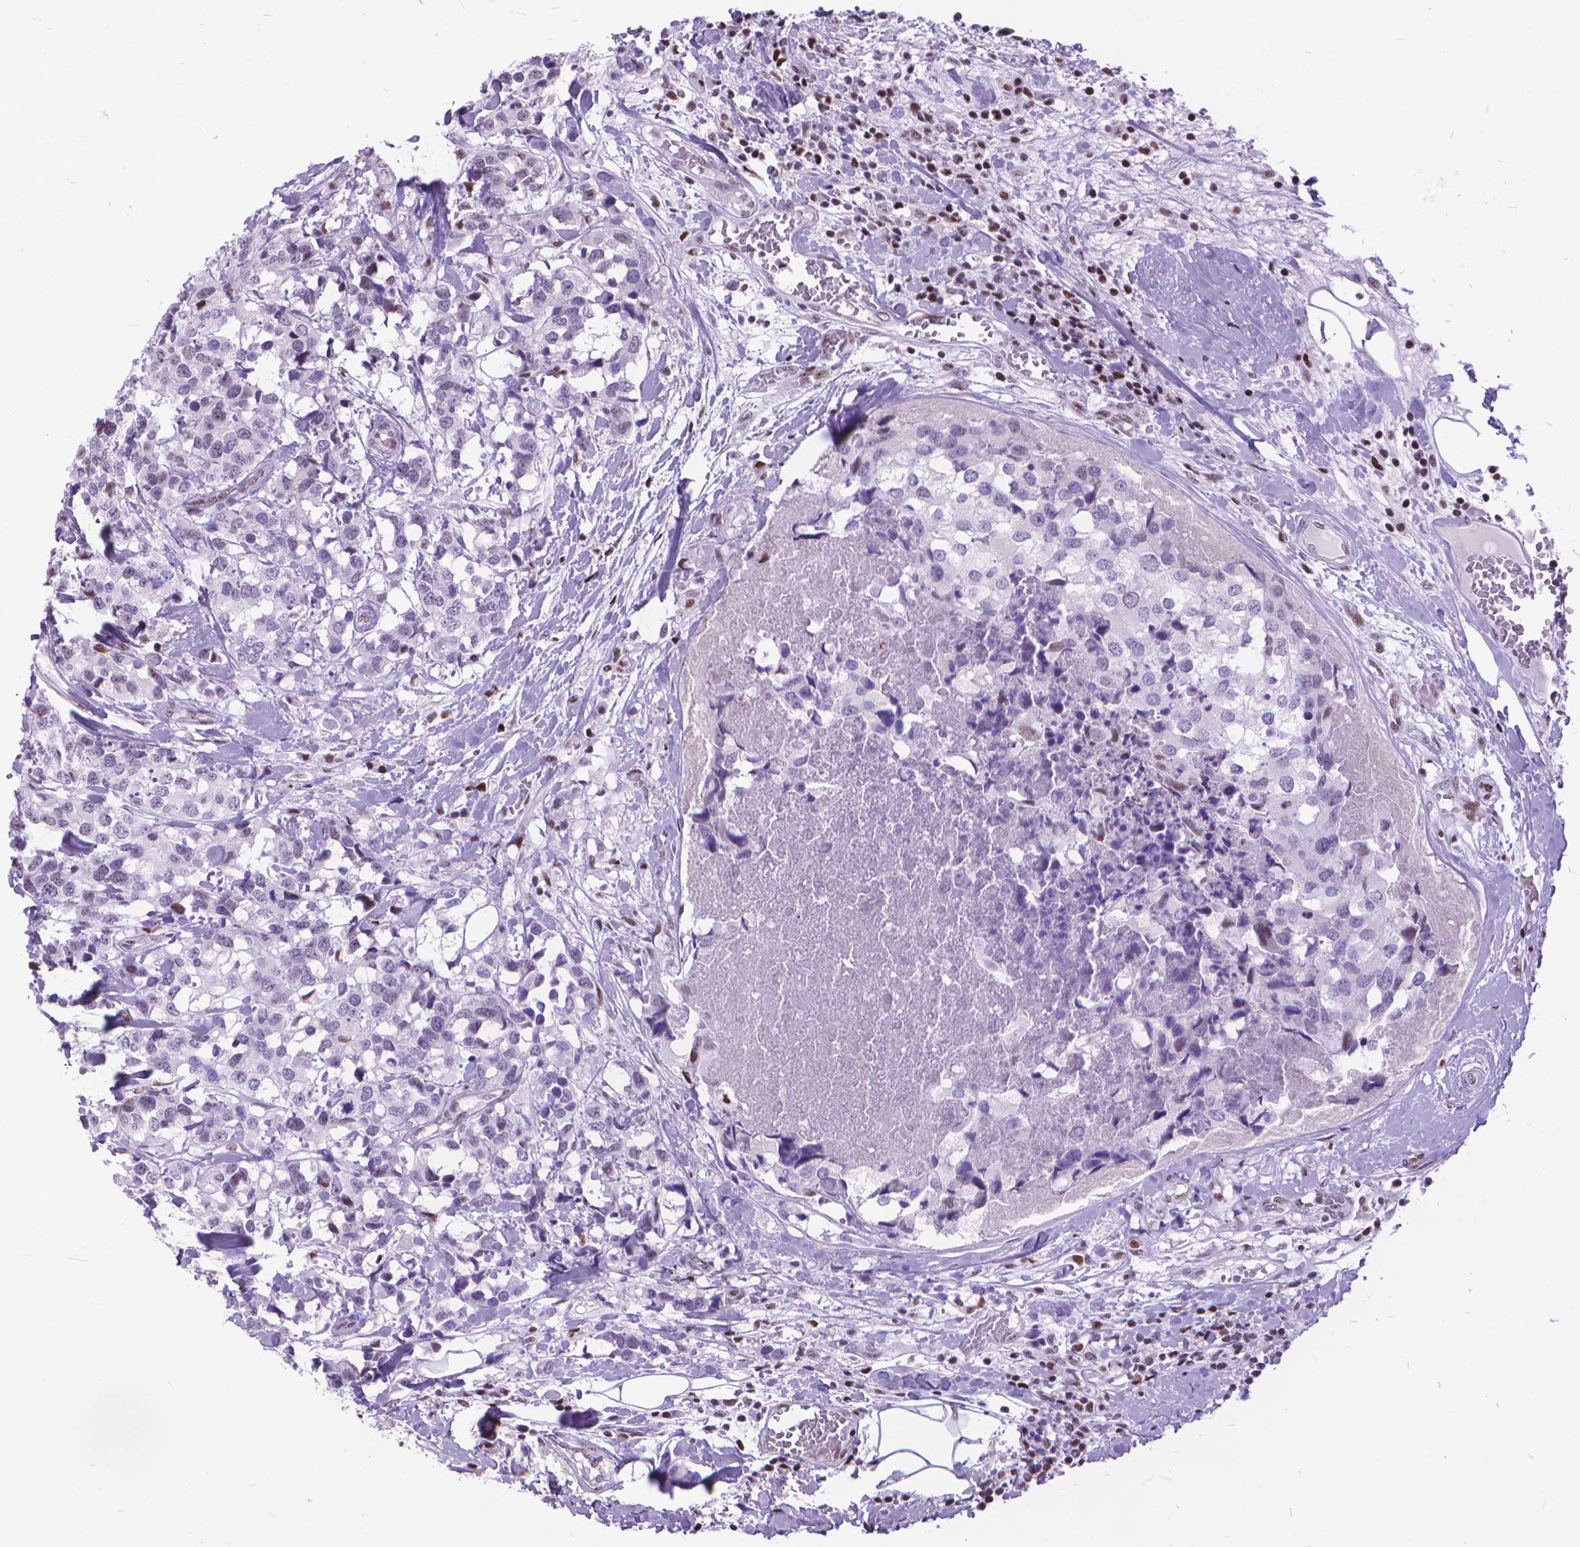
{"staining": {"intensity": "negative", "quantity": "none", "location": "none"}, "tissue": "breast cancer", "cell_type": "Tumor cells", "image_type": "cancer", "snomed": [{"axis": "morphology", "description": "Lobular carcinoma"}, {"axis": "topography", "description": "Breast"}], "caption": "Immunohistochemistry (IHC) image of neoplastic tissue: human lobular carcinoma (breast) stained with DAB exhibits no significant protein positivity in tumor cells.", "gene": "POLE4", "patient": {"sex": "female", "age": 59}}